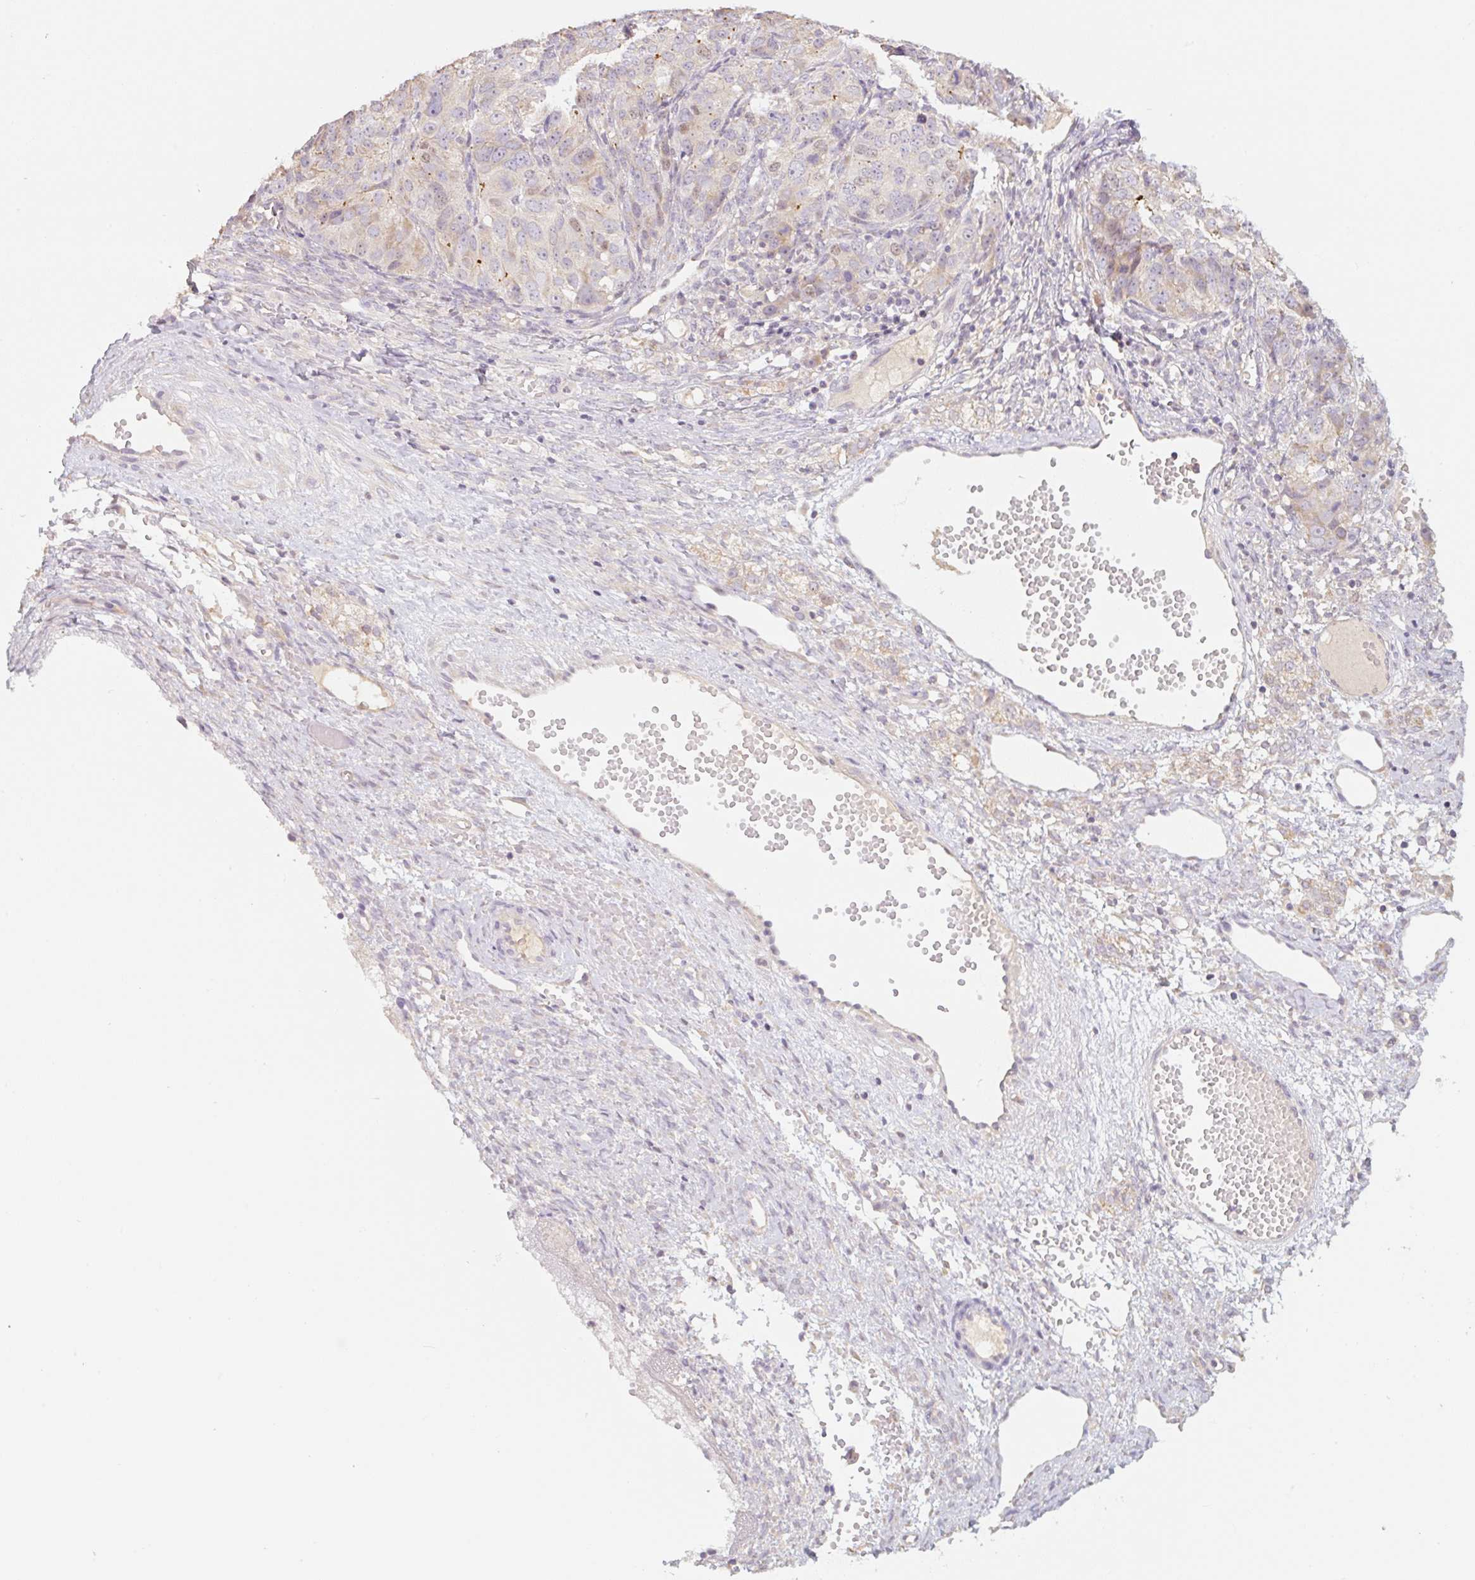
{"staining": {"intensity": "negative", "quantity": "none", "location": "none"}, "tissue": "ovarian cancer", "cell_type": "Tumor cells", "image_type": "cancer", "snomed": [{"axis": "morphology", "description": "Carcinoma, endometroid"}, {"axis": "topography", "description": "Ovary"}], "caption": "Protein analysis of ovarian endometroid carcinoma demonstrates no significant positivity in tumor cells. Brightfield microscopy of immunohistochemistry stained with DAB (3,3'-diaminobenzidine) (brown) and hematoxylin (blue), captured at high magnification.", "gene": "MIA2", "patient": {"sex": "female", "age": 51}}